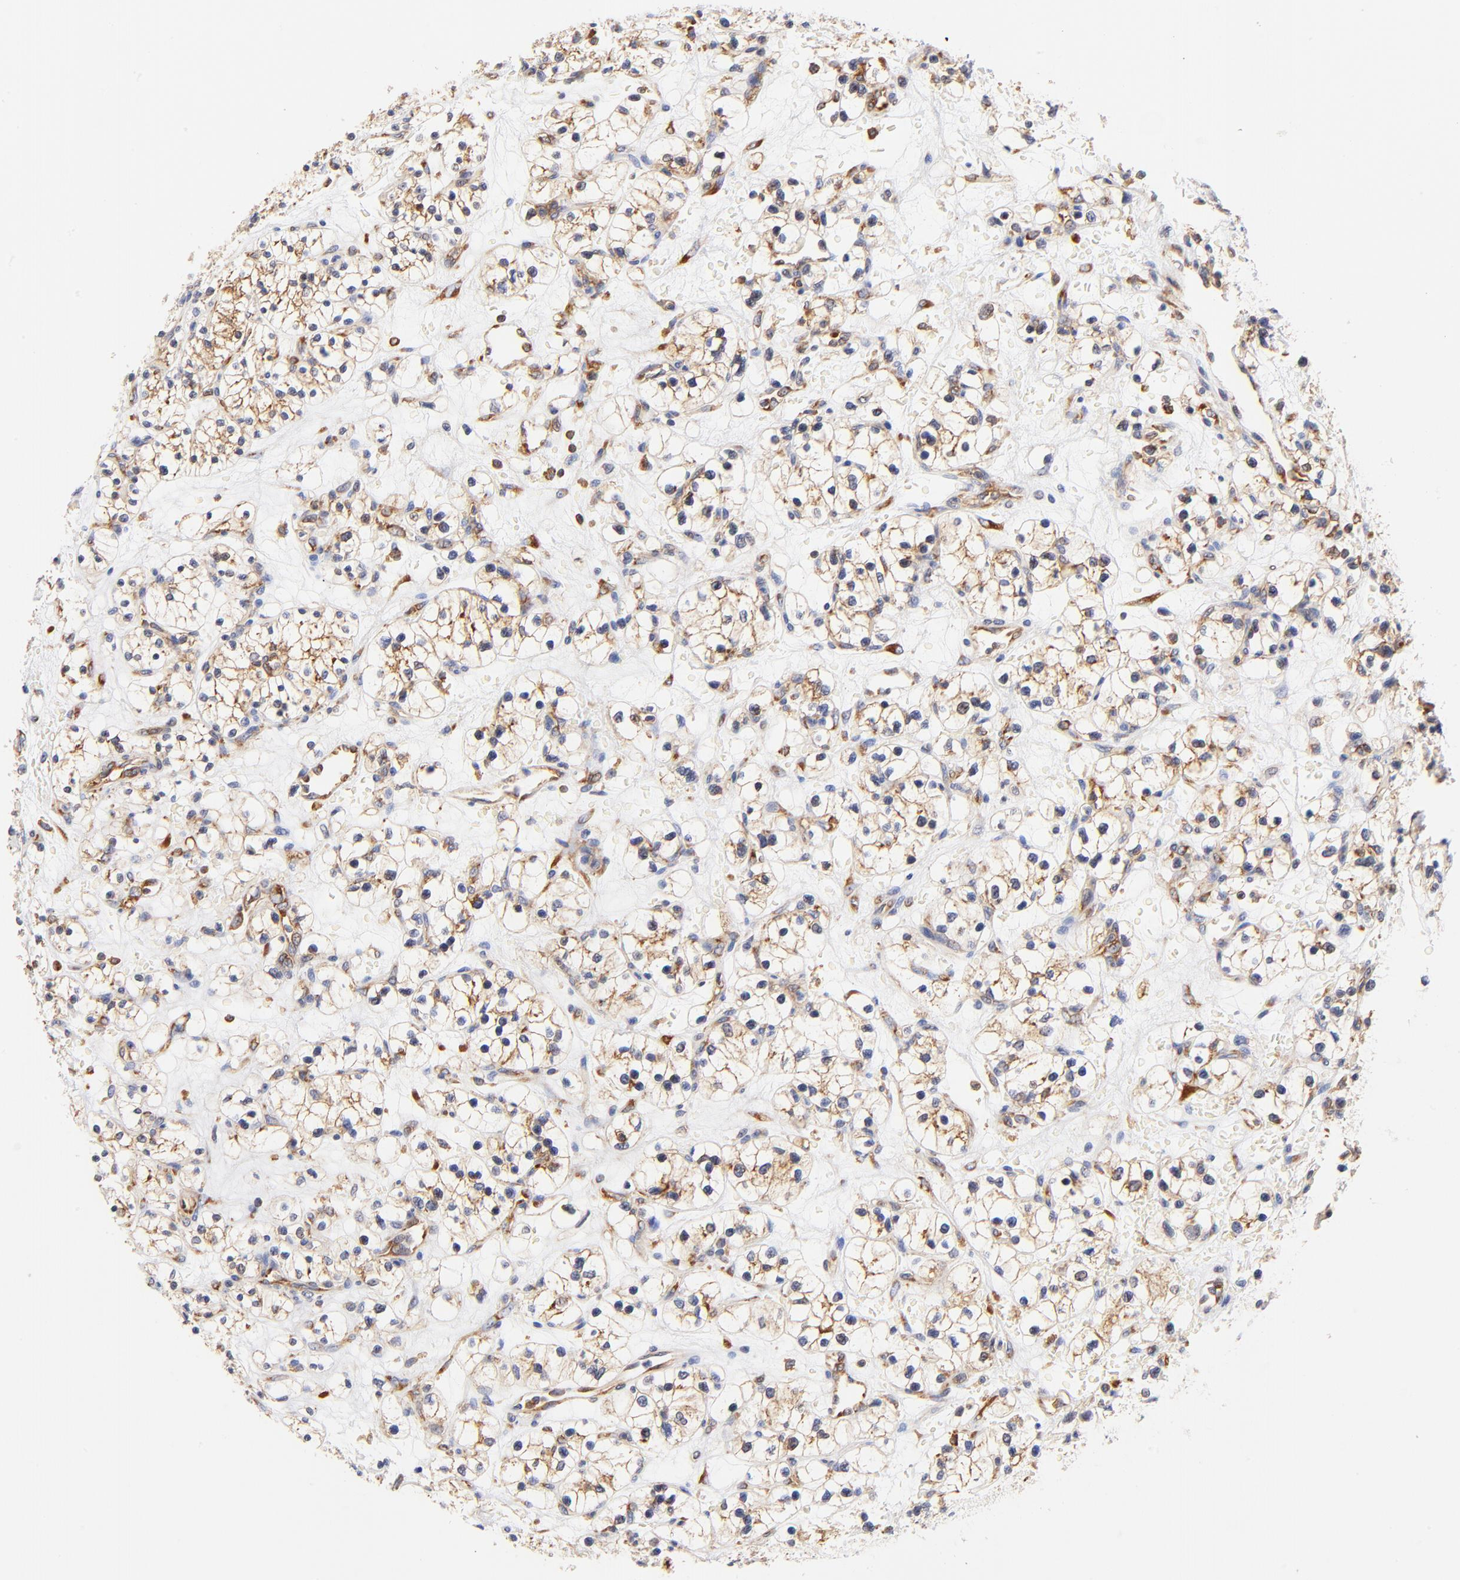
{"staining": {"intensity": "moderate", "quantity": "25%-75%", "location": "cytoplasmic/membranous"}, "tissue": "renal cancer", "cell_type": "Tumor cells", "image_type": "cancer", "snomed": [{"axis": "morphology", "description": "Adenocarcinoma, NOS"}, {"axis": "topography", "description": "Kidney"}], "caption": "Immunohistochemistry of human renal adenocarcinoma exhibits medium levels of moderate cytoplasmic/membranous expression in about 25%-75% of tumor cells.", "gene": "RPL27", "patient": {"sex": "female", "age": 60}}